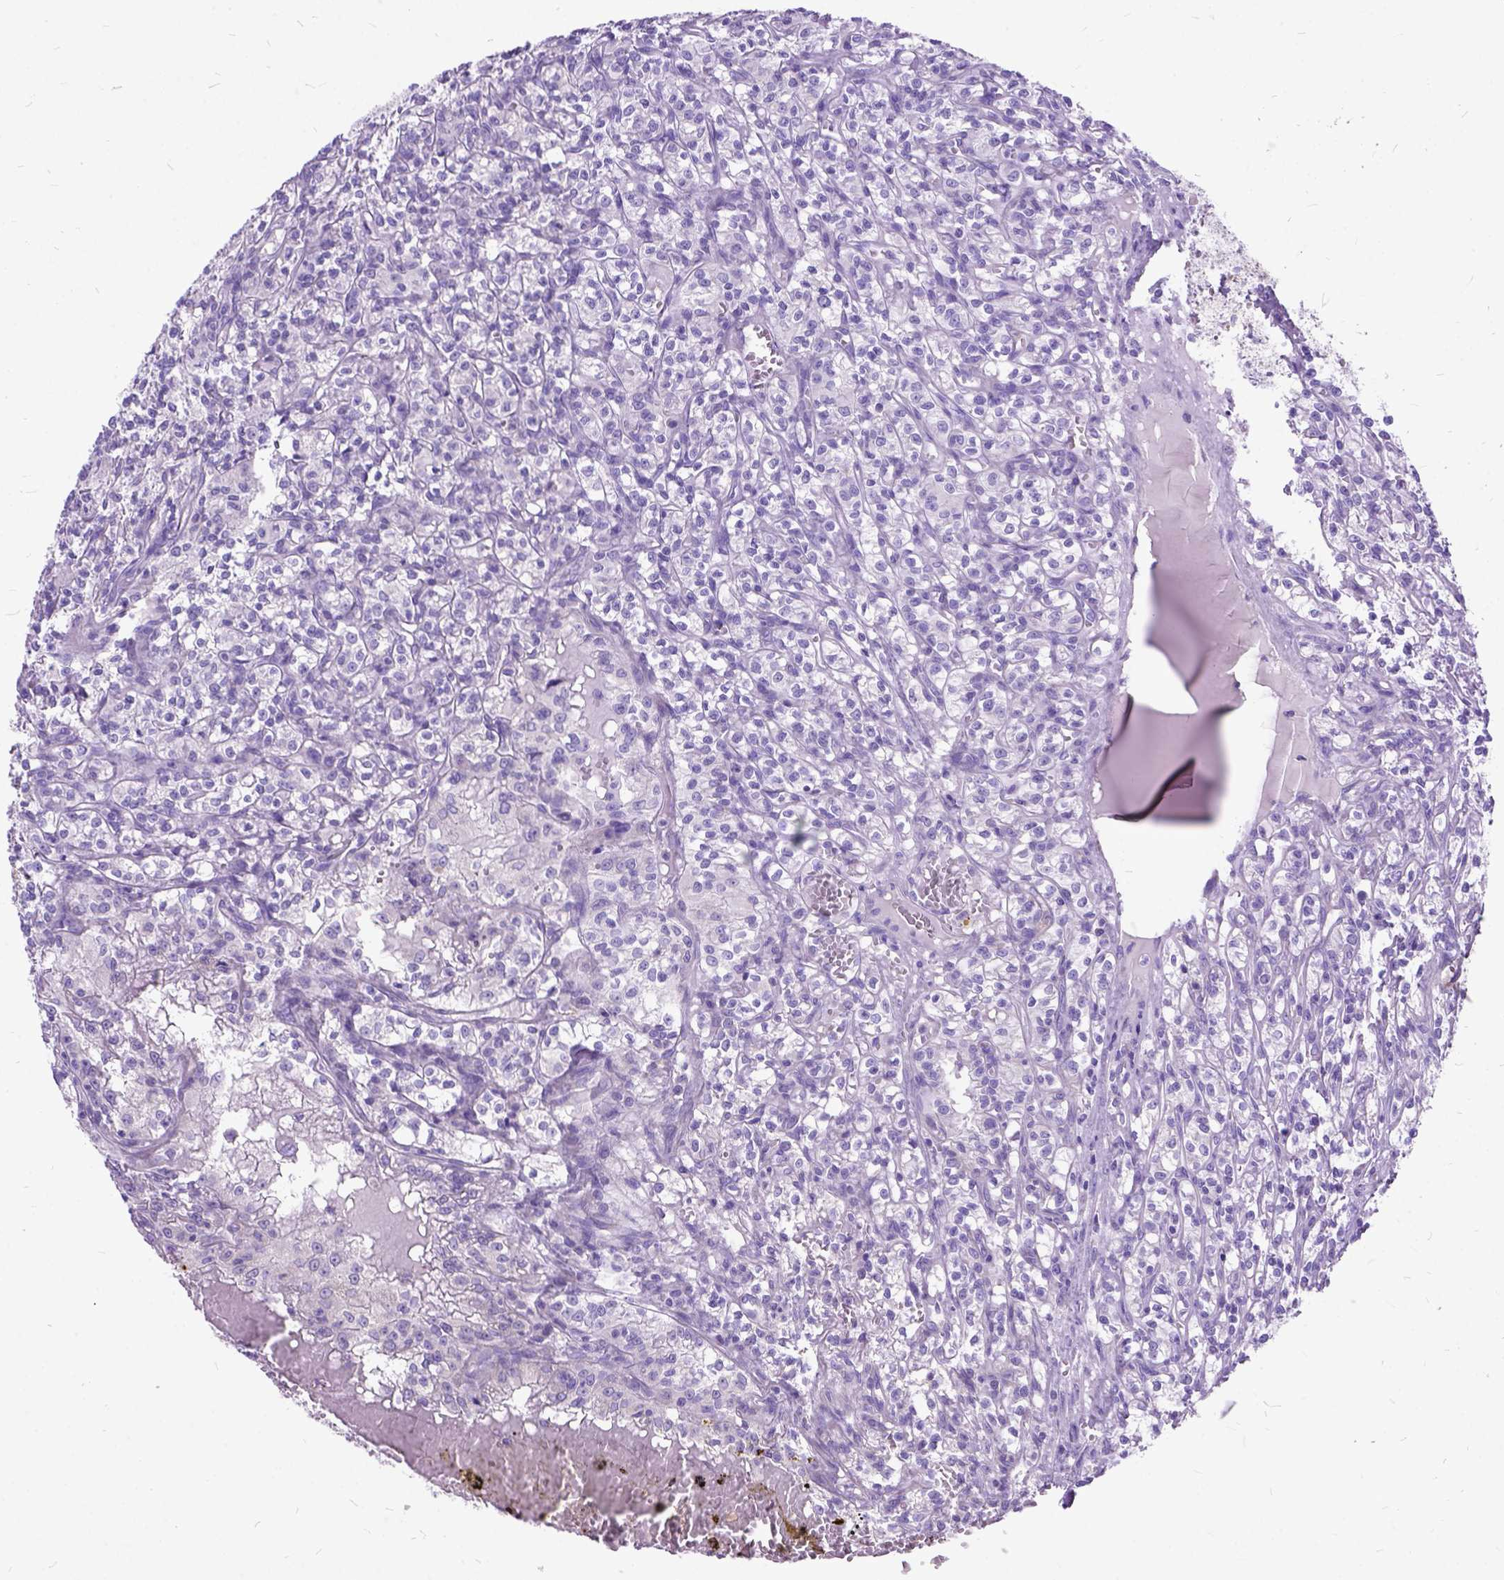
{"staining": {"intensity": "negative", "quantity": "none", "location": "none"}, "tissue": "renal cancer", "cell_type": "Tumor cells", "image_type": "cancer", "snomed": [{"axis": "morphology", "description": "Adenocarcinoma, NOS"}, {"axis": "topography", "description": "Kidney"}], "caption": "High power microscopy histopathology image of an IHC micrograph of renal cancer, revealing no significant staining in tumor cells.", "gene": "CTAG2", "patient": {"sex": "male", "age": 36}}